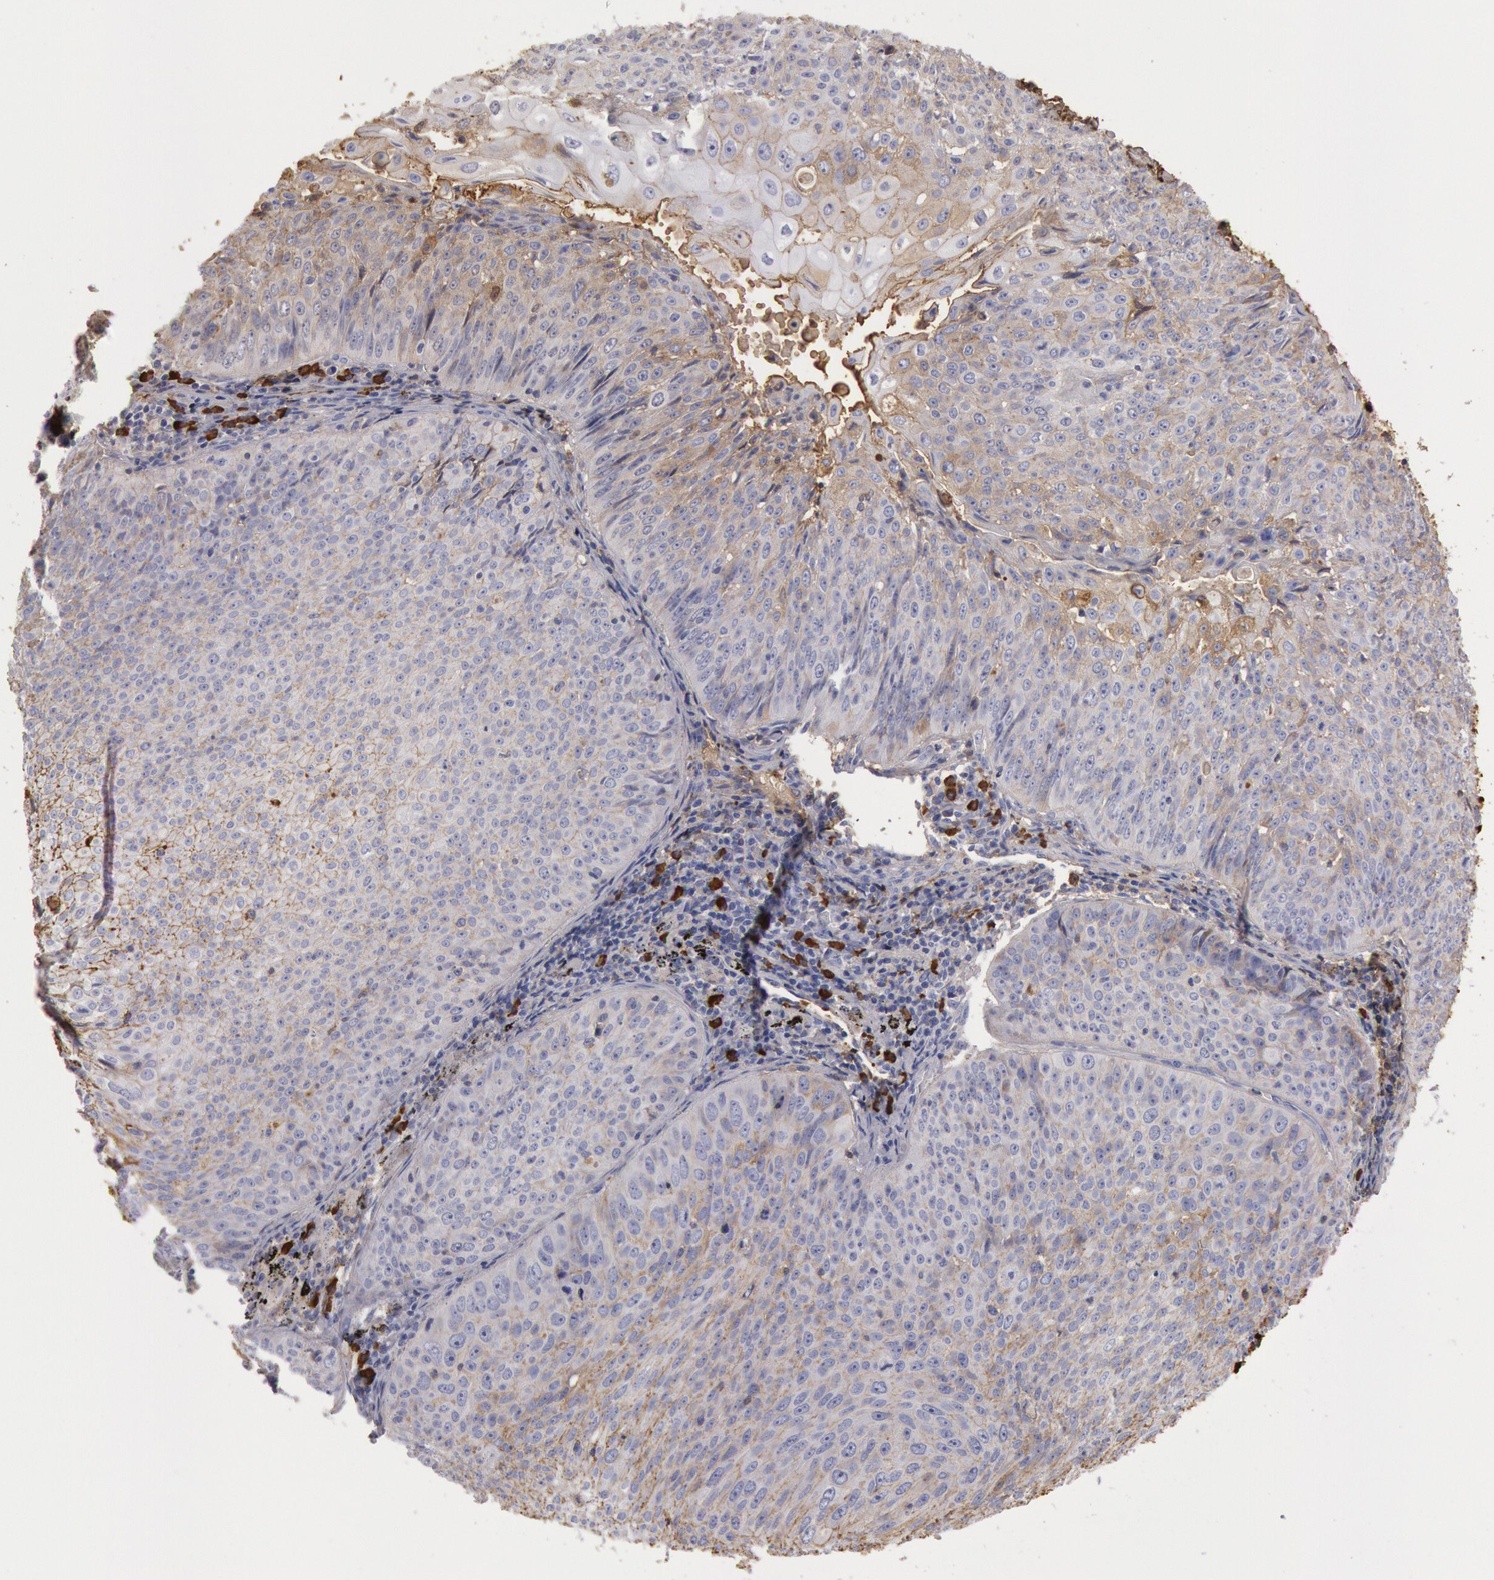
{"staining": {"intensity": "weak", "quantity": "25%-75%", "location": "cytoplasmic/membranous"}, "tissue": "lung cancer", "cell_type": "Tumor cells", "image_type": "cancer", "snomed": [{"axis": "morphology", "description": "Adenocarcinoma, NOS"}, {"axis": "topography", "description": "Lung"}], "caption": "Human lung cancer stained with a brown dye exhibits weak cytoplasmic/membranous positive expression in about 25%-75% of tumor cells.", "gene": "IGHA1", "patient": {"sex": "male", "age": 60}}